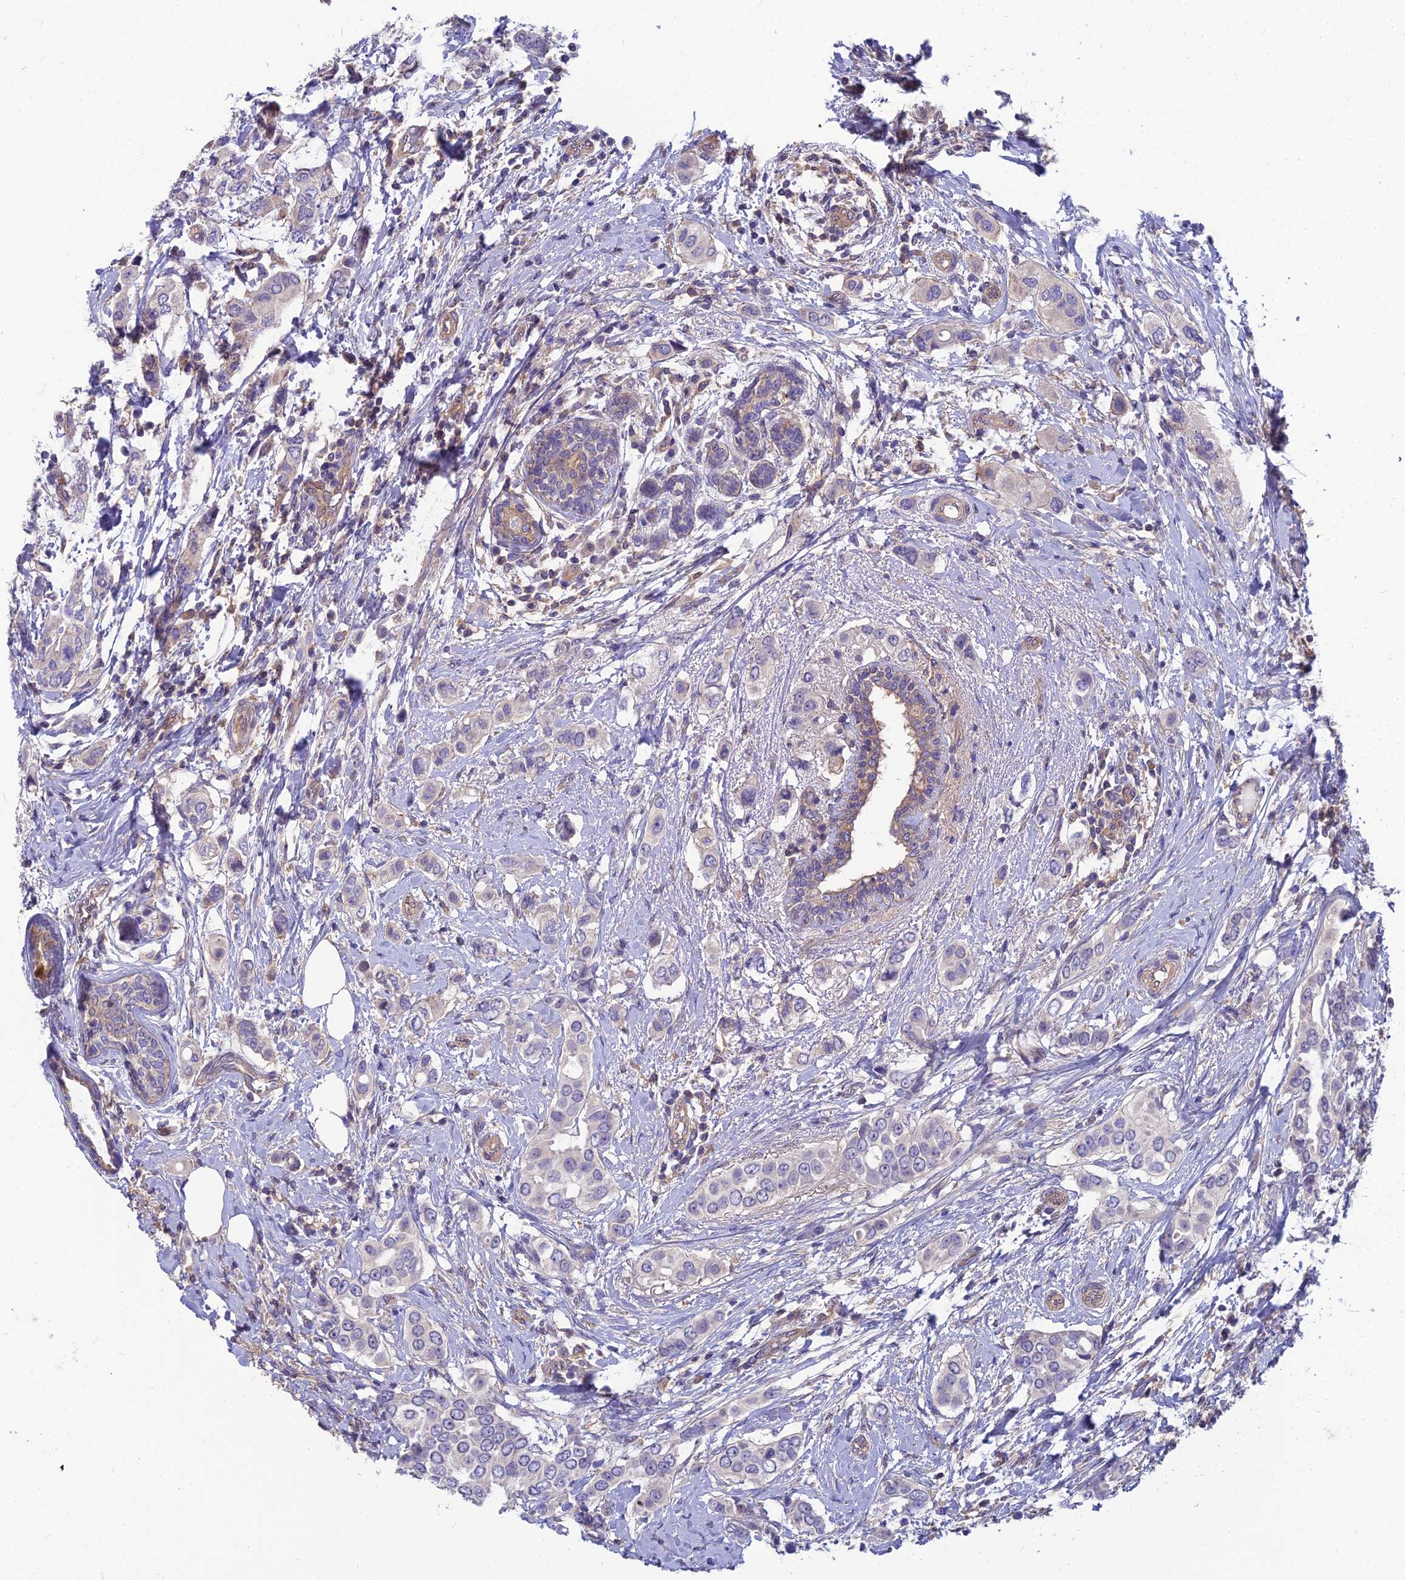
{"staining": {"intensity": "negative", "quantity": "none", "location": "none"}, "tissue": "breast cancer", "cell_type": "Tumor cells", "image_type": "cancer", "snomed": [{"axis": "morphology", "description": "Lobular carcinoma"}, {"axis": "topography", "description": "Breast"}], "caption": "This is an IHC histopathology image of breast cancer (lobular carcinoma). There is no positivity in tumor cells.", "gene": "MVD", "patient": {"sex": "female", "age": 51}}